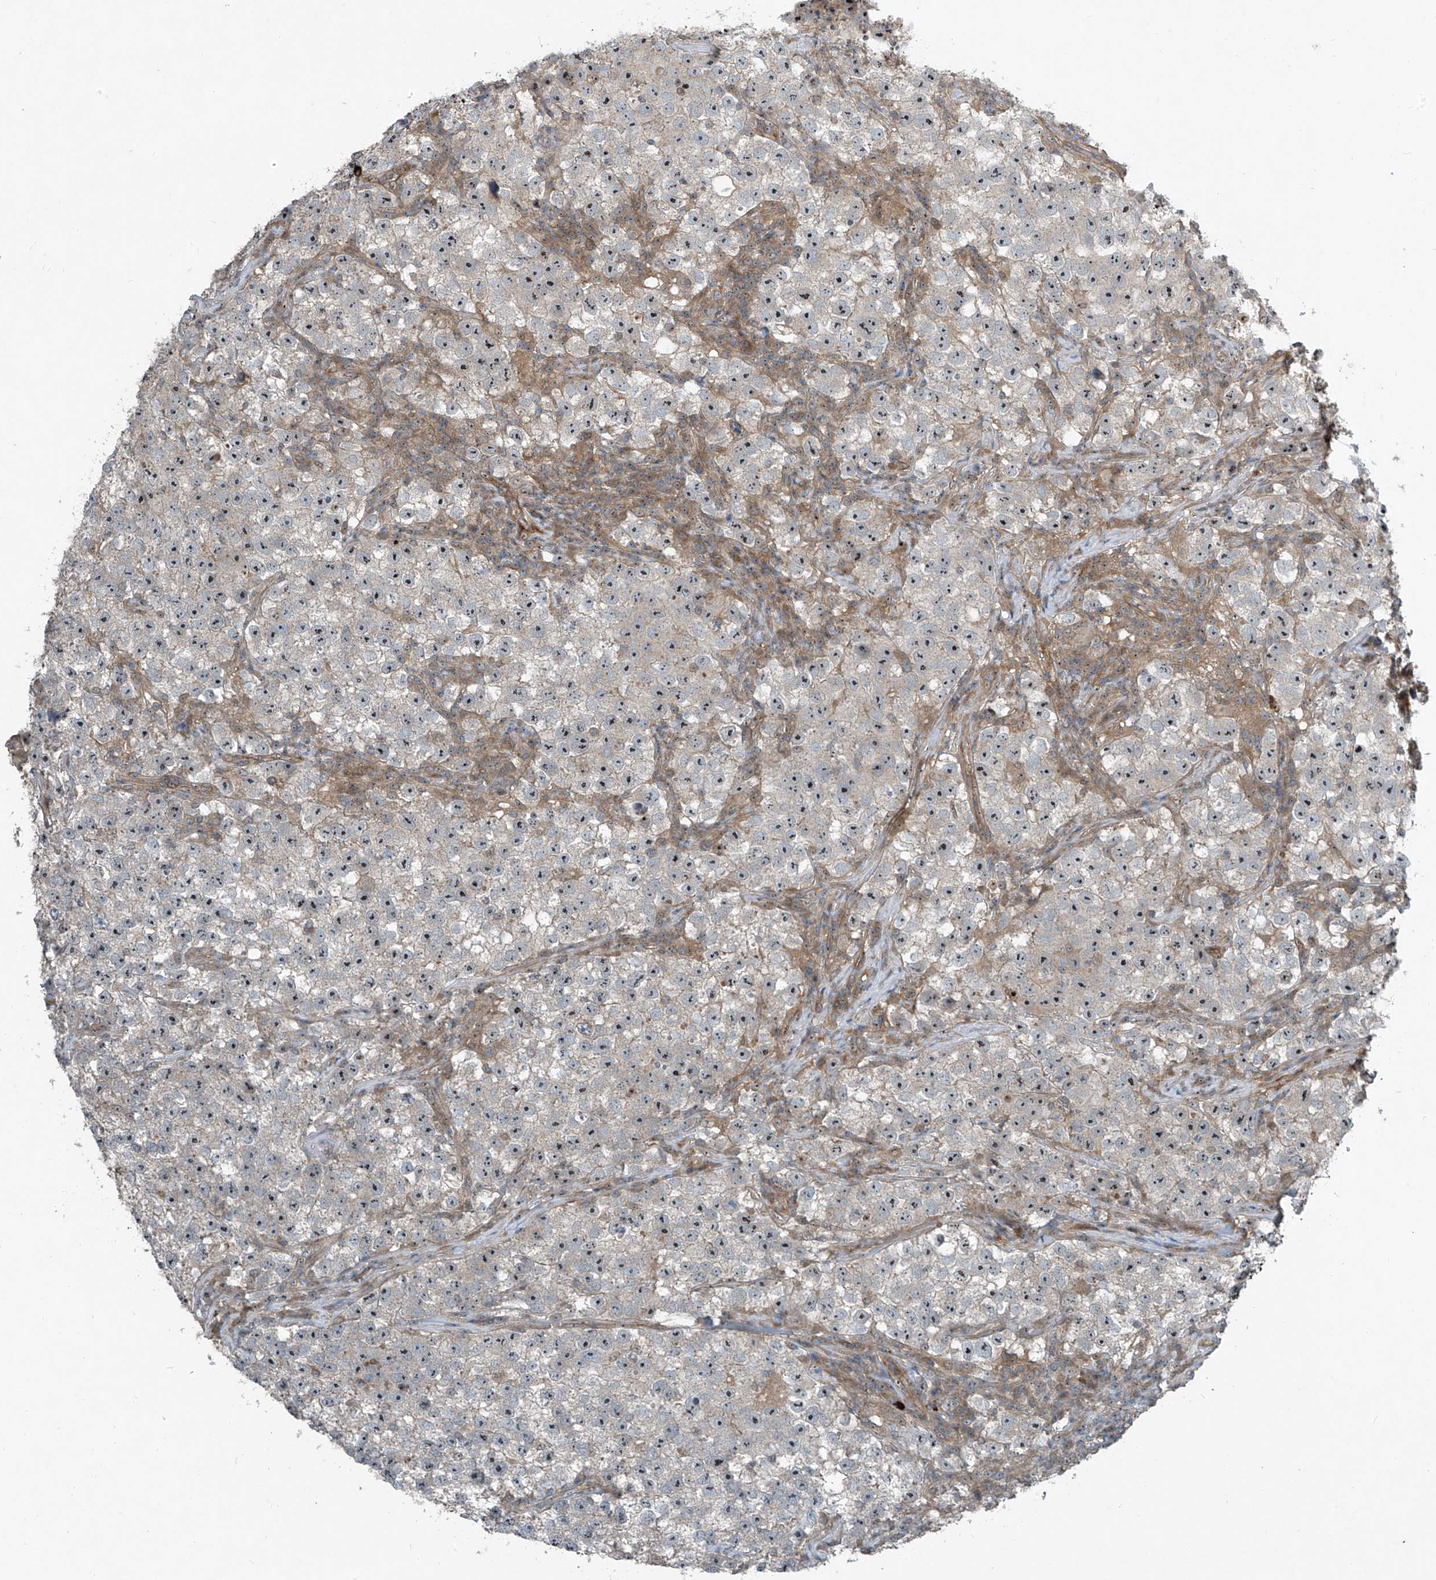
{"staining": {"intensity": "negative", "quantity": "none", "location": "none"}, "tissue": "testis cancer", "cell_type": "Tumor cells", "image_type": "cancer", "snomed": [{"axis": "morphology", "description": "Seminoma, NOS"}, {"axis": "topography", "description": "Testis"}], "caption": "A high-resolution micrograph shows IHC staining of testis seminoma, which exhibits no significant staining in tumor cells. (Immunohistochemistry, brightfield microscopy, high magnification).", "gene": "PPCS", "patient": {"sex": "male", "age": 22}}